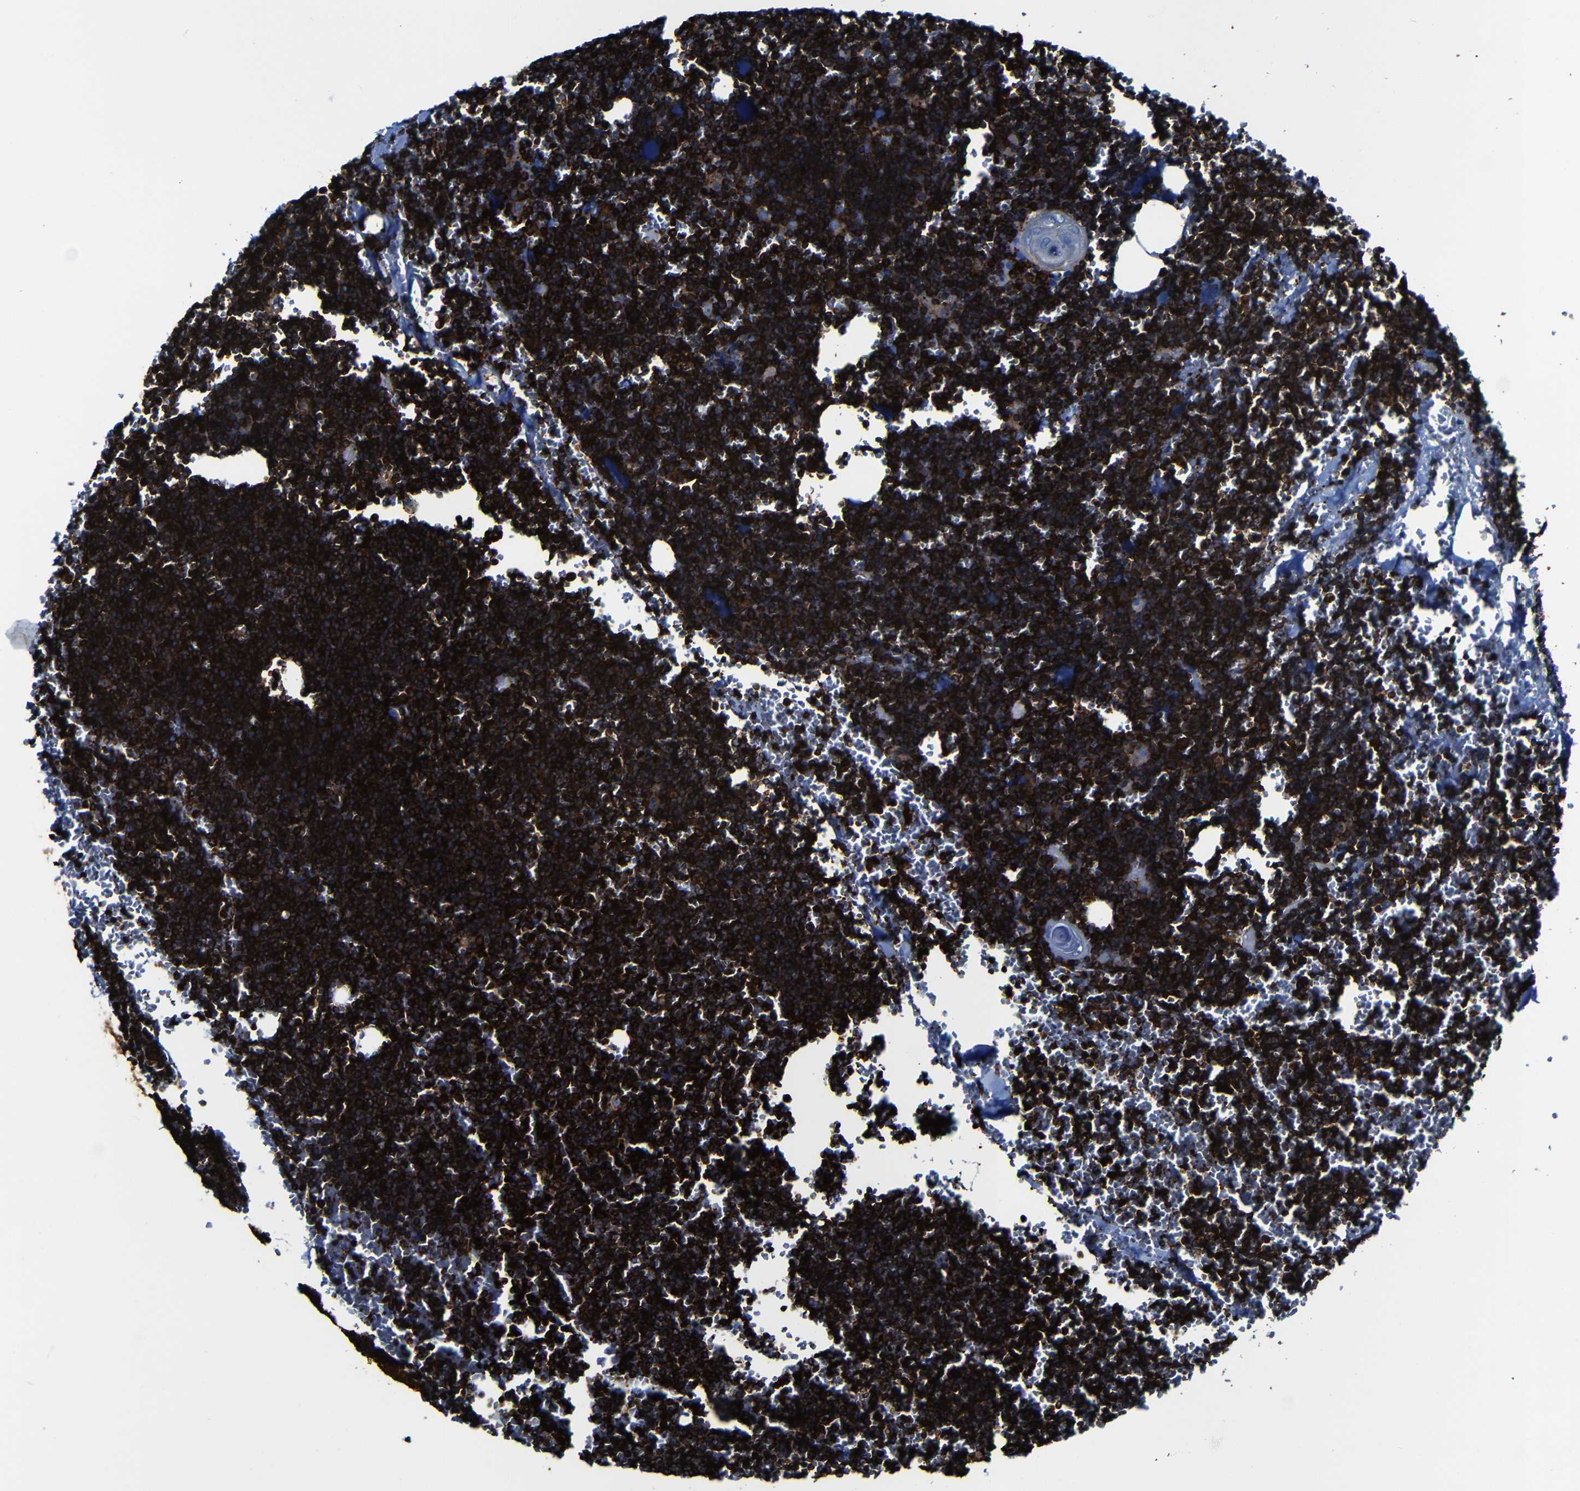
{"staining": {"intensity": "strong", "quantity": ">75%", "location": "cytoplasmic/membranous"}, "tissue": "lymph node", "cell_type": "Germinal center cells", "image_type": "normal", "snomed": [{"axis": "morphology", "description": "Normal tissue, NOS"}, {"axis": "topography", "description": "Lymph node"}], "caption": "This micrograph reveals unremarkable lymph node stained with immunohistochemistry (IHC) to label a protein in brown. The cytoplasmic/membranous of germinal center cells show strong positivity for the protein. Nuclei are counter-stained blue.", "gene": "ARHGEF1", "patient": {"sex": "male", "age": 33}}